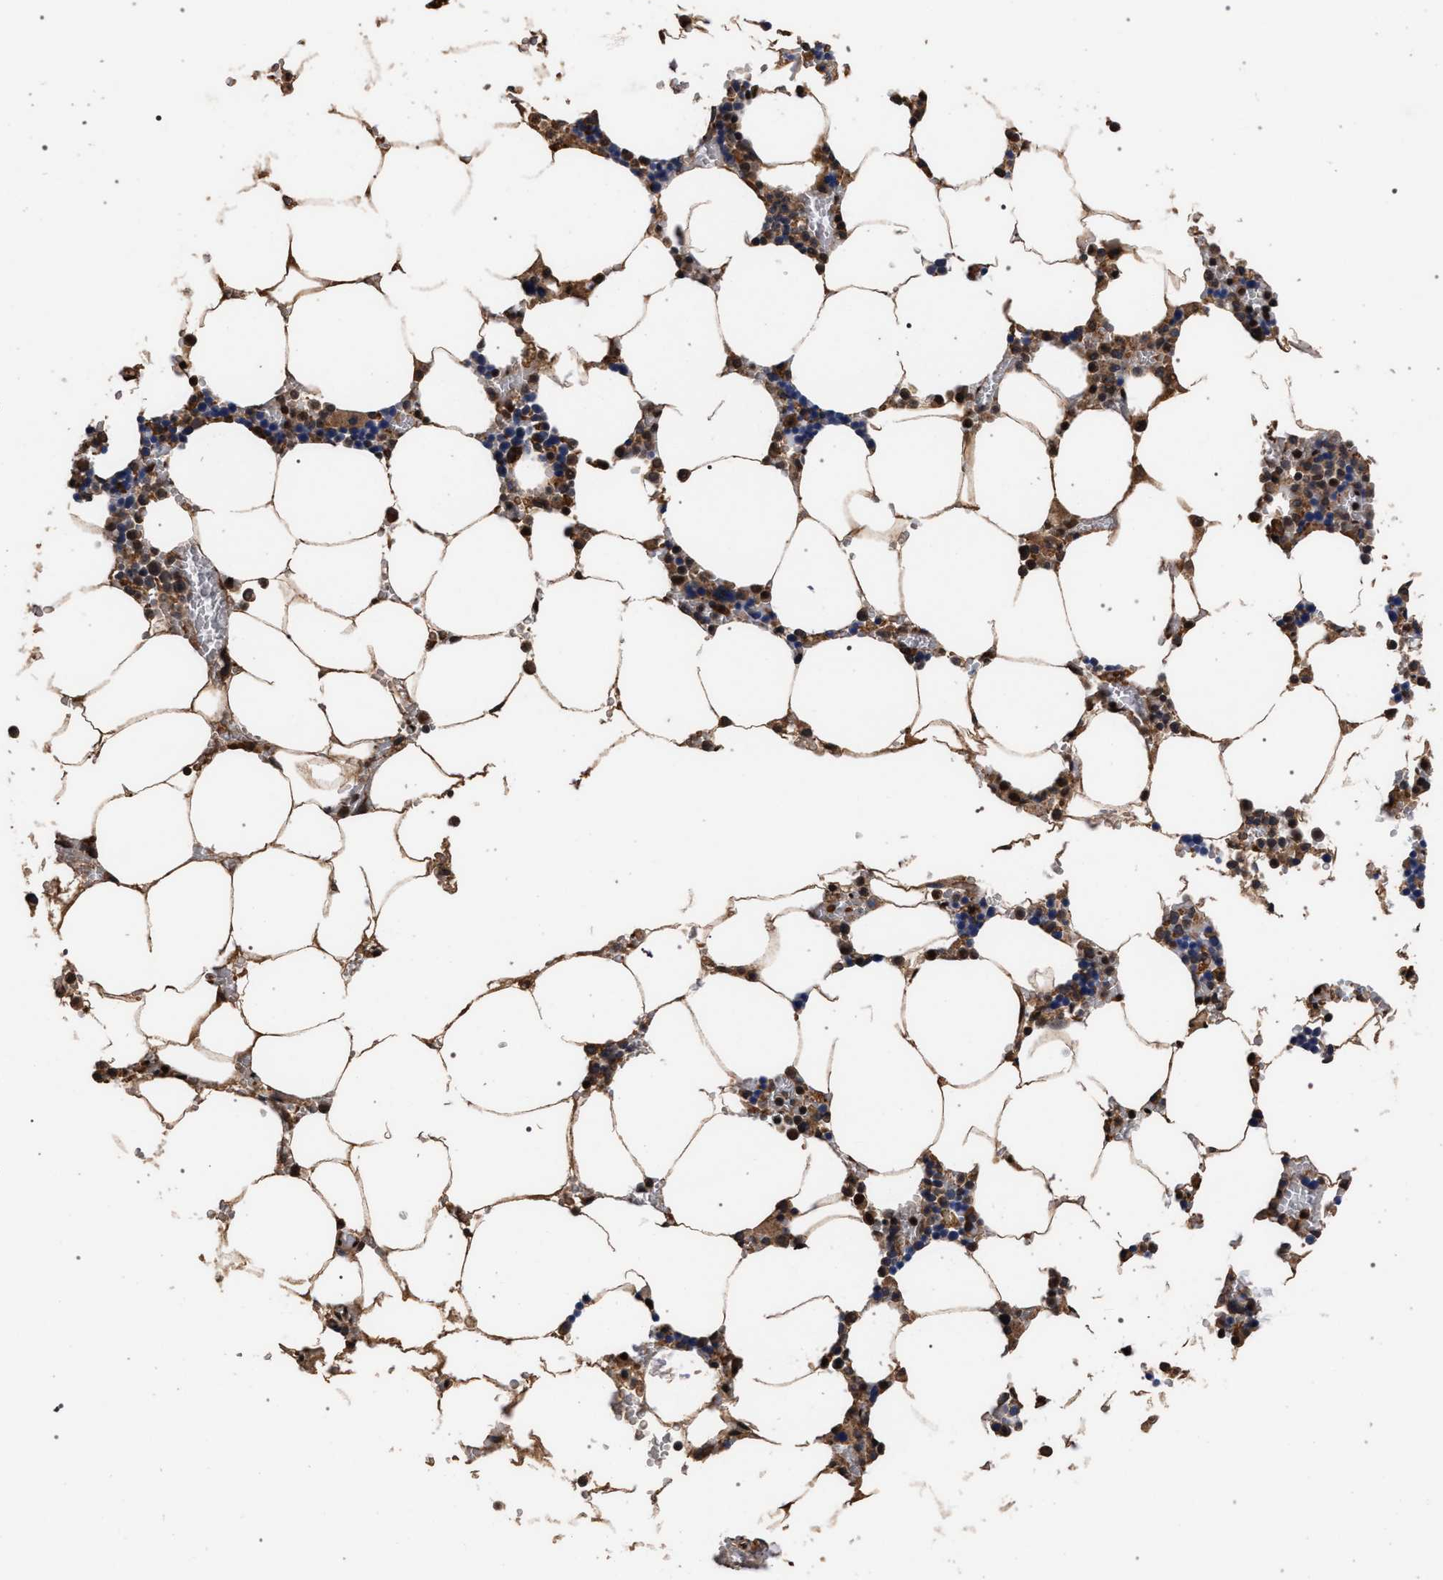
{"staining": {"intensity": "moderate", "quantity": "25%-75%", "location": "cytoplasmic/membranous,nuclear"}, "tissue": "bone marrow", "cell_type": "Hematopoietic cells", "image_type": "normal", "snomed": [{"axis": "morphology", "description": "Normal tissue, NOS"}, {"axis": "topography", "description": "Bone marrow"}], "caption": "Protein staining exhibits moderate cytoplasmic/membranous,nuclear staining in approximately 25%-75% of hematopoietic cells in benign bone marrow.", "gene": "ACOX1", "patient": {"sex": "male", "age": 70}}